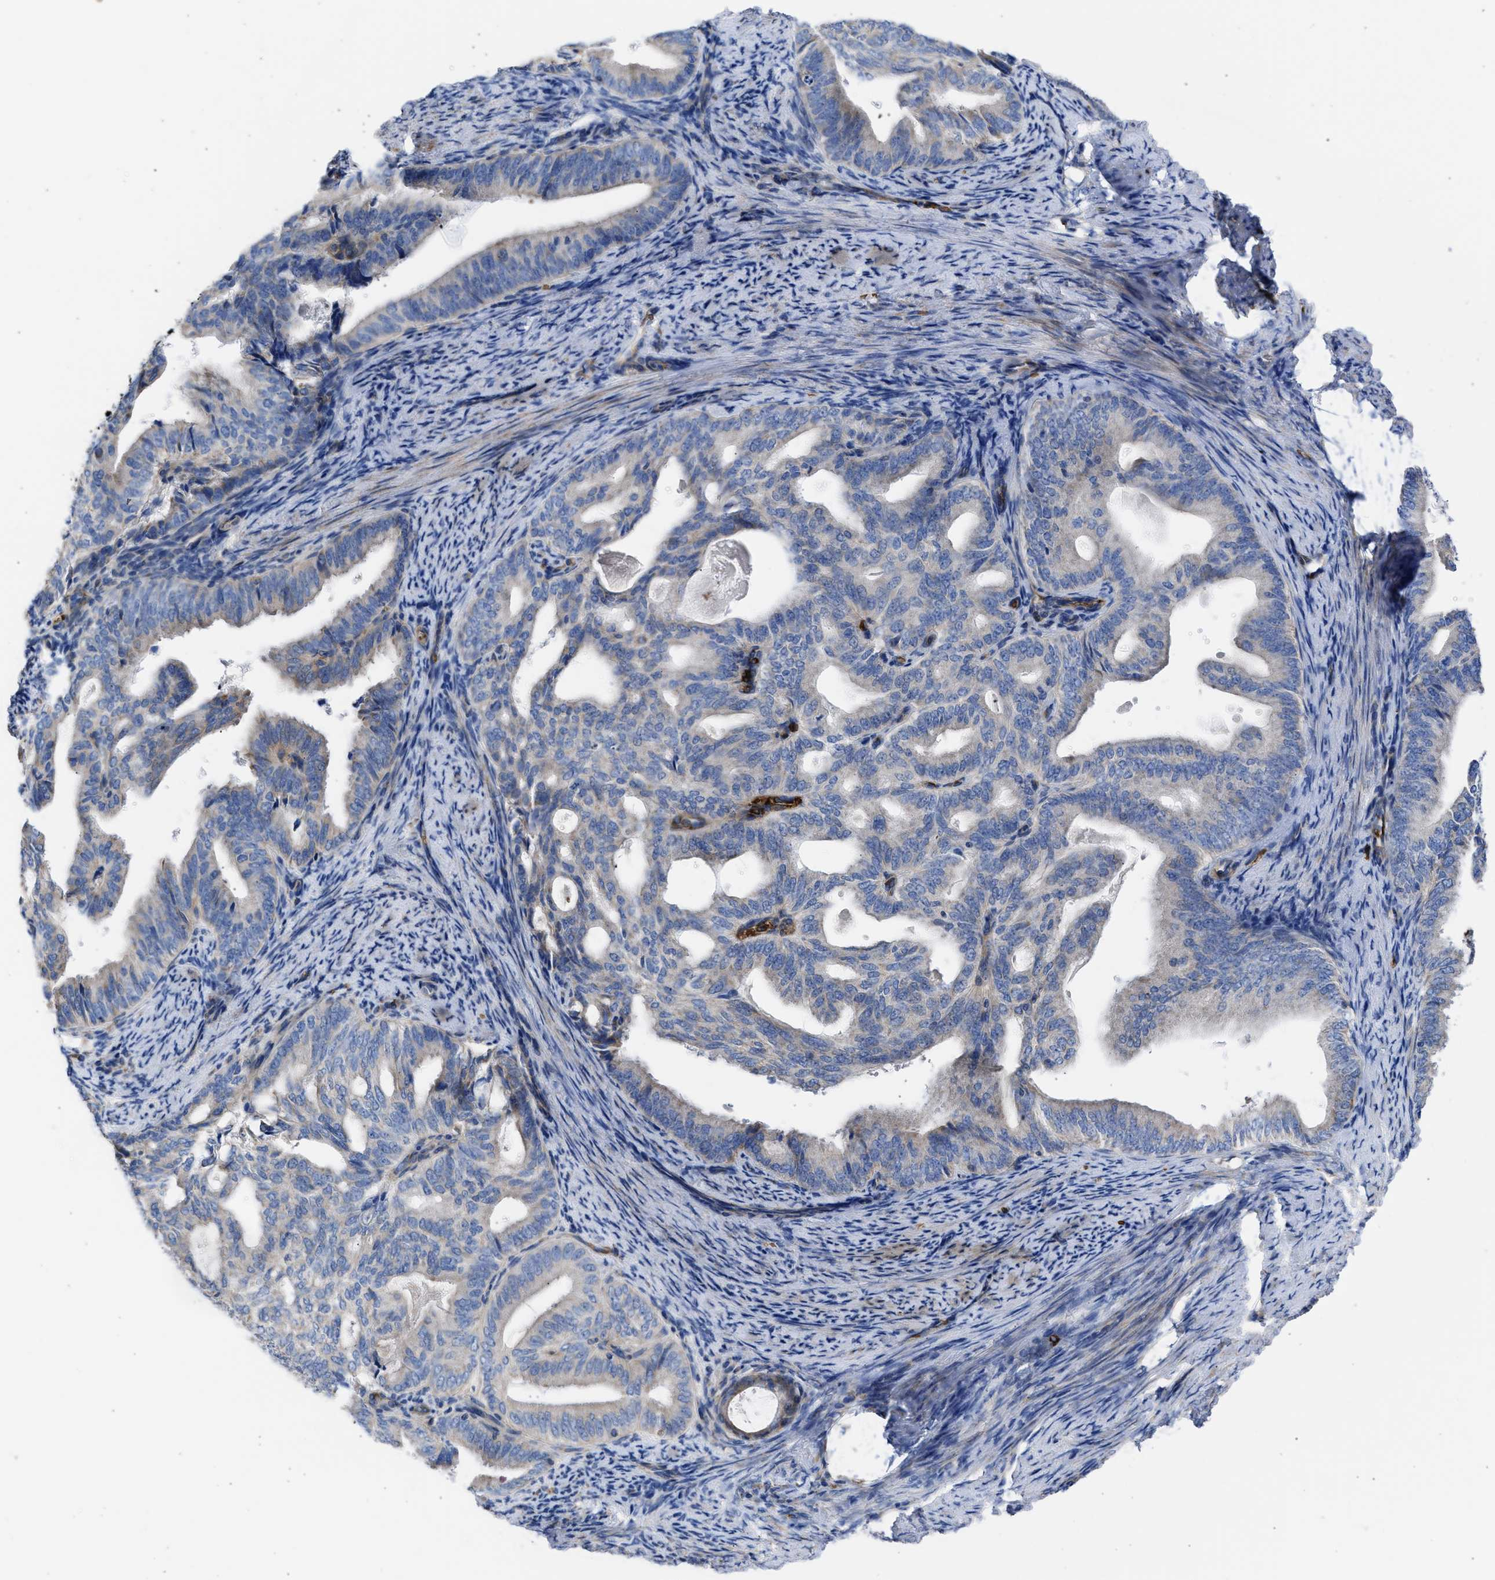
{"staining": {"intensity": "weak", "quantity": "<25%", "location": "cytoplasmic/membranous"}, "tissue": "endometrial cancer", "cell_type": "Tumor cells", "image_type": "cancer", "snomed": [{"axis": "morphology", "description": "Adenocarcinoma, NOS"}, {"axis": "topography", "description": "Endometrium"}], "caption": "Immunohistochemistry of endometrial cancer (adenocarcinoma) exhibits no staining in tumor cells.", "gene": "BTG3", "patient": {"sex": "female", "age": 58}}